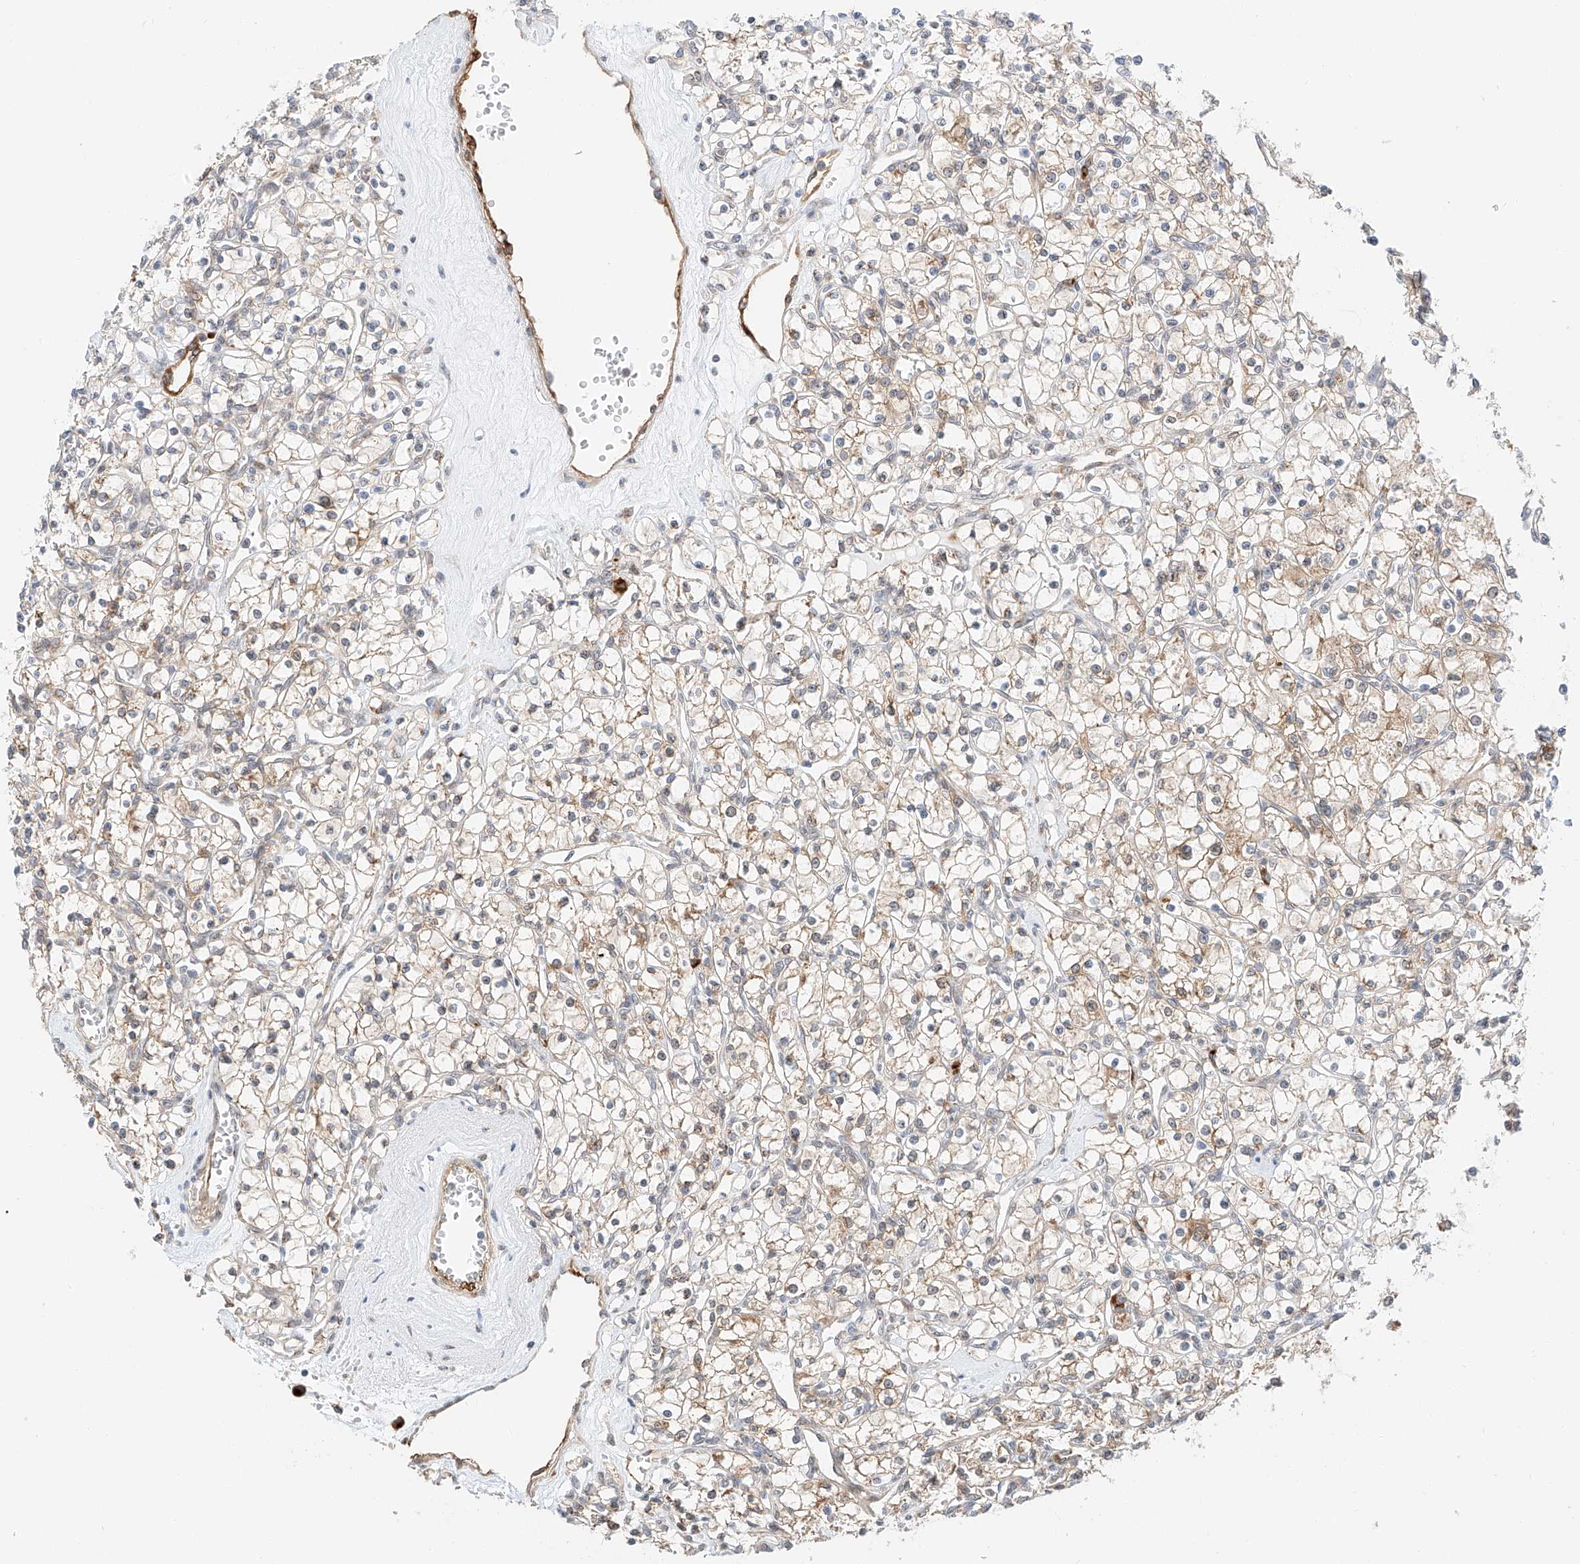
{"staining": {"intensity": "moderate", "quantity": "25%-75%", "location": "cytoplasmic/membranous"}, "tissue": "renal cancer", "cell_type": "Tumor cells", "image_type": "cancer", "snomed": [{"axis": "morphology", "description": "Adenocarcinoma, NOS"}, {"axis": "topography", "description": "Kidney"}], "caption": "Immunohistochemistry (IHC) of adenocarcinoma (renal) displays medium levels of moderate cytoplasmic/membranous positivity in about 25%-75% of tumor cells.", "gene": "CARMIL1", "patient": {"sex": "female", "age": 59}}